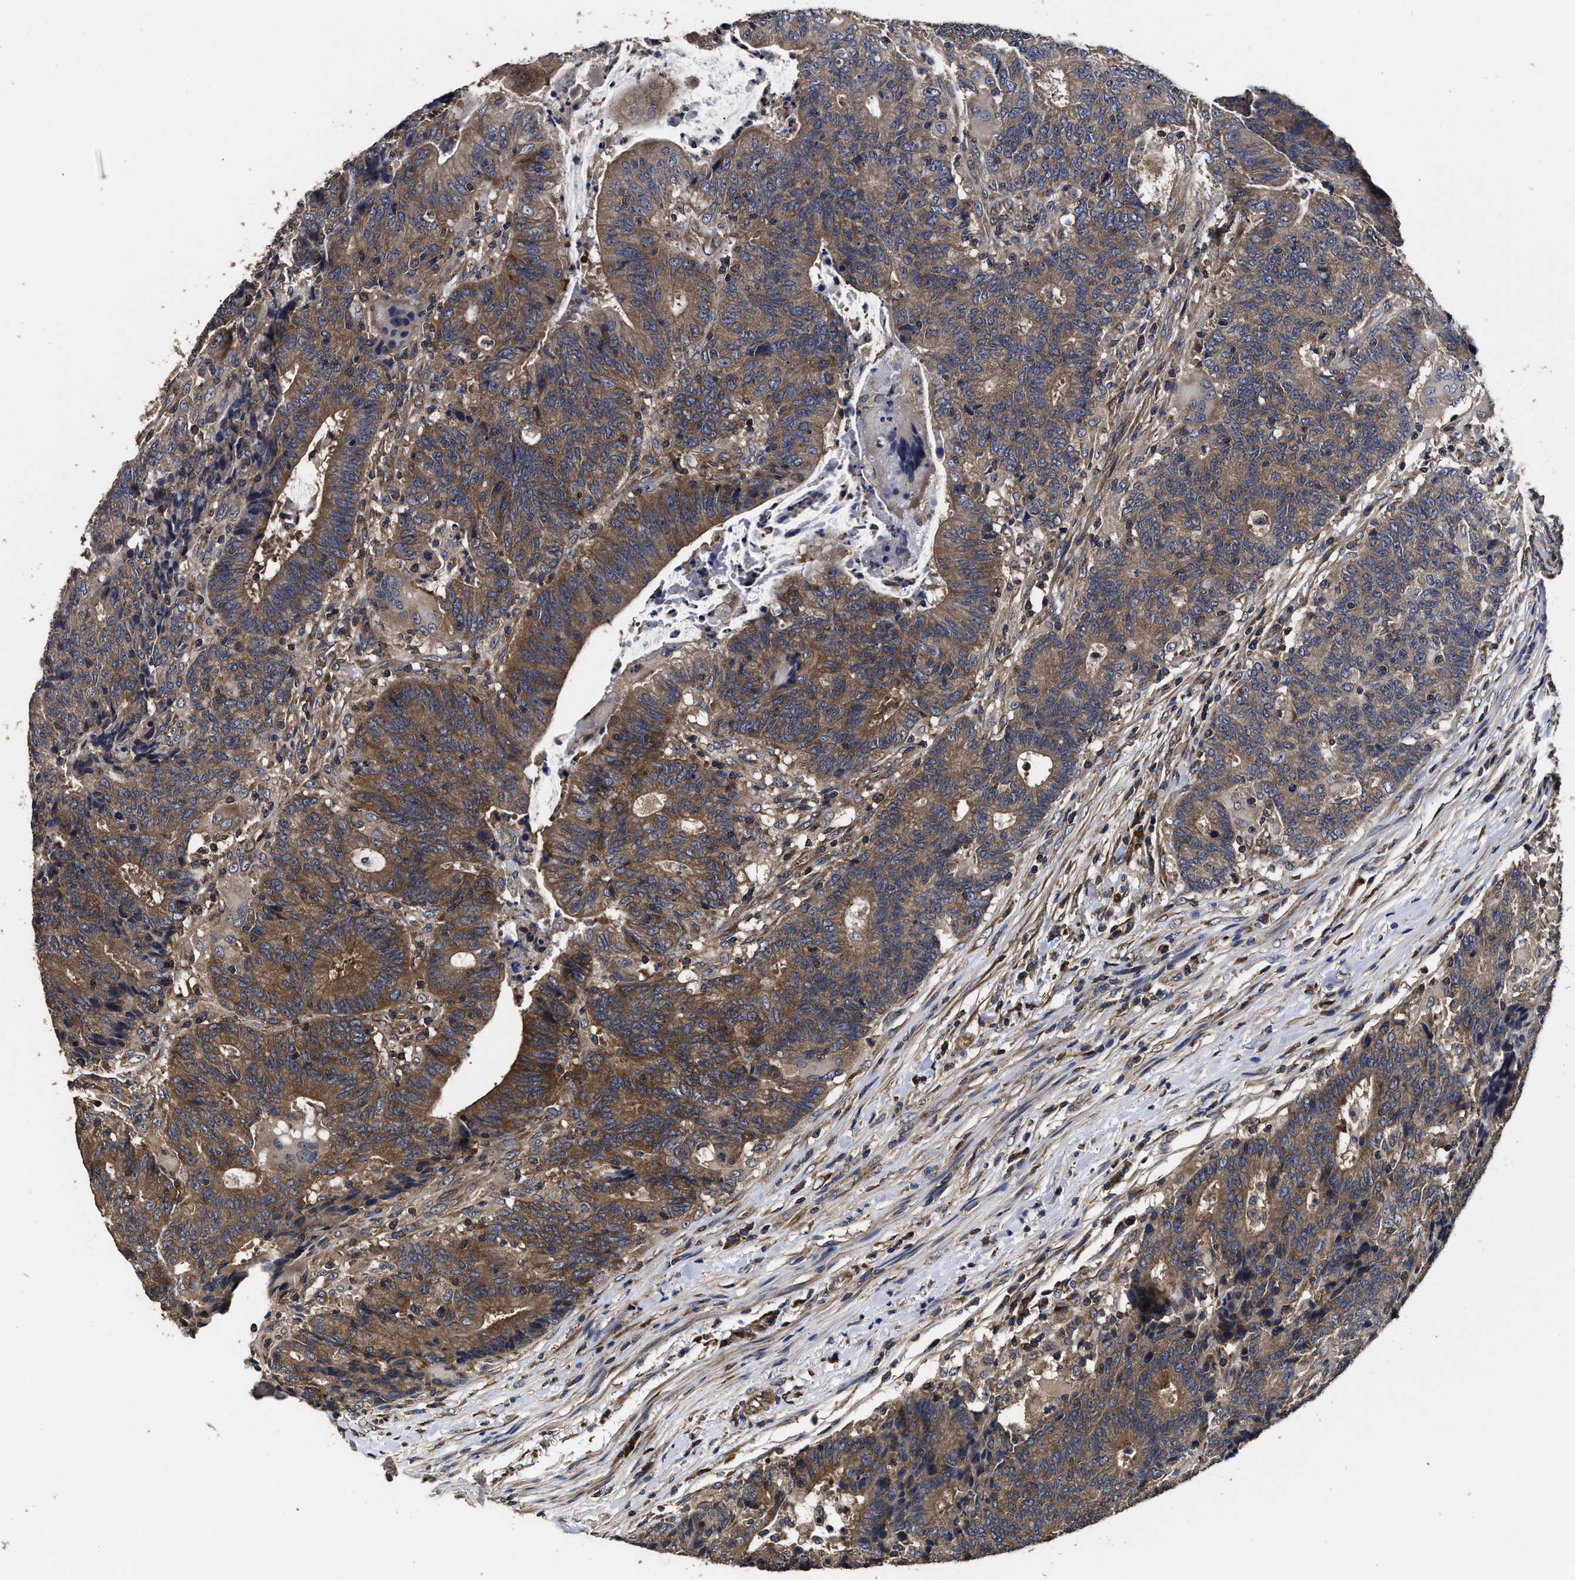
{"staining": {"intensity": "moderate", "quantity": ">75%", "location": "cytoplasmic/membranous"}, "tissue": "colorectal cancer", "cell_type": "Tumor cells", "image_type": "cancer", "snomed": [{"axis": "morphology", "description": "Normal tissue, NOS"}, {"axis": "morphology", "description": "Adenocarcinoma, NOS"}, {"axis": "topography", "description": "Colon"}], "caption": "Tumor cells display medium levels of moderate cytoplasmic/membranous staining in about >75% of cells in colorectal adenocarcinoma. (brown staining indicates protein expression, while blue staining denotes nuclei).", "gene": "AVEN", "patient": {"sex": "female", "age": 75}}